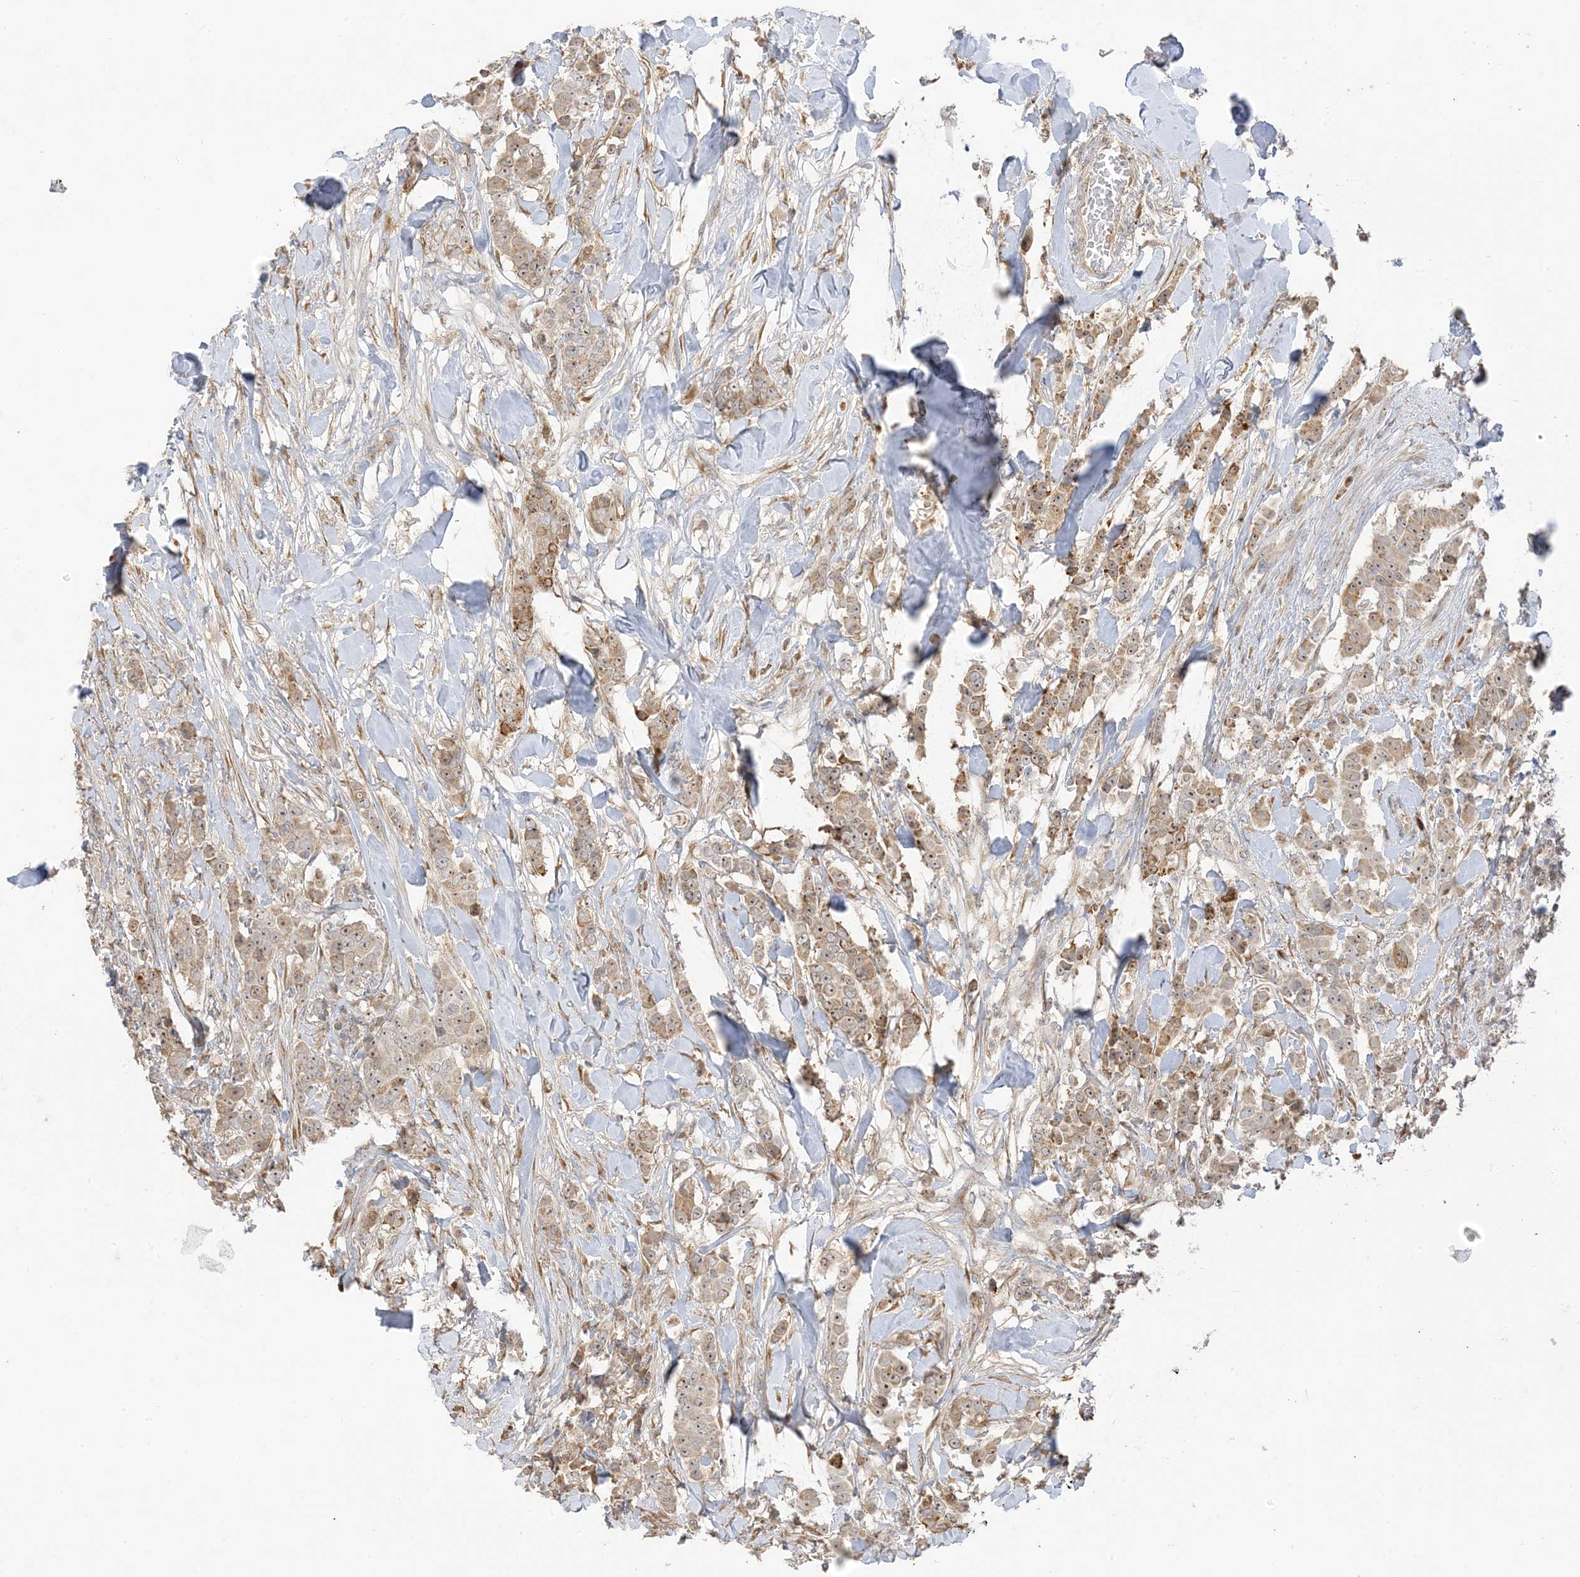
{"staining": {"intensity": "moderate", "quantity": "<25%", "location": "cytoplasmic/membranous"}, "tissue": "breast cancer", "cell_type": "Tumor cells", "image_type": "cancer", "snomed": [{"axis": "morphology", "description": "Duct carcinoma"}, {"axis": "topography", "description": "Breast"}], "caption": "Protein expression analysis of human infiltrating ductal carcinoma (breast) reveals moderate cytoplasmic/membranous staining in approximately <25% of tumor cells. The protein of interest is stained brown, and the nuclei are stained in blue (DAB IHC with brightfield microscopy, high magnification).", "gene": "ECM2", "patient": {"sex": "female", "age": 40}}